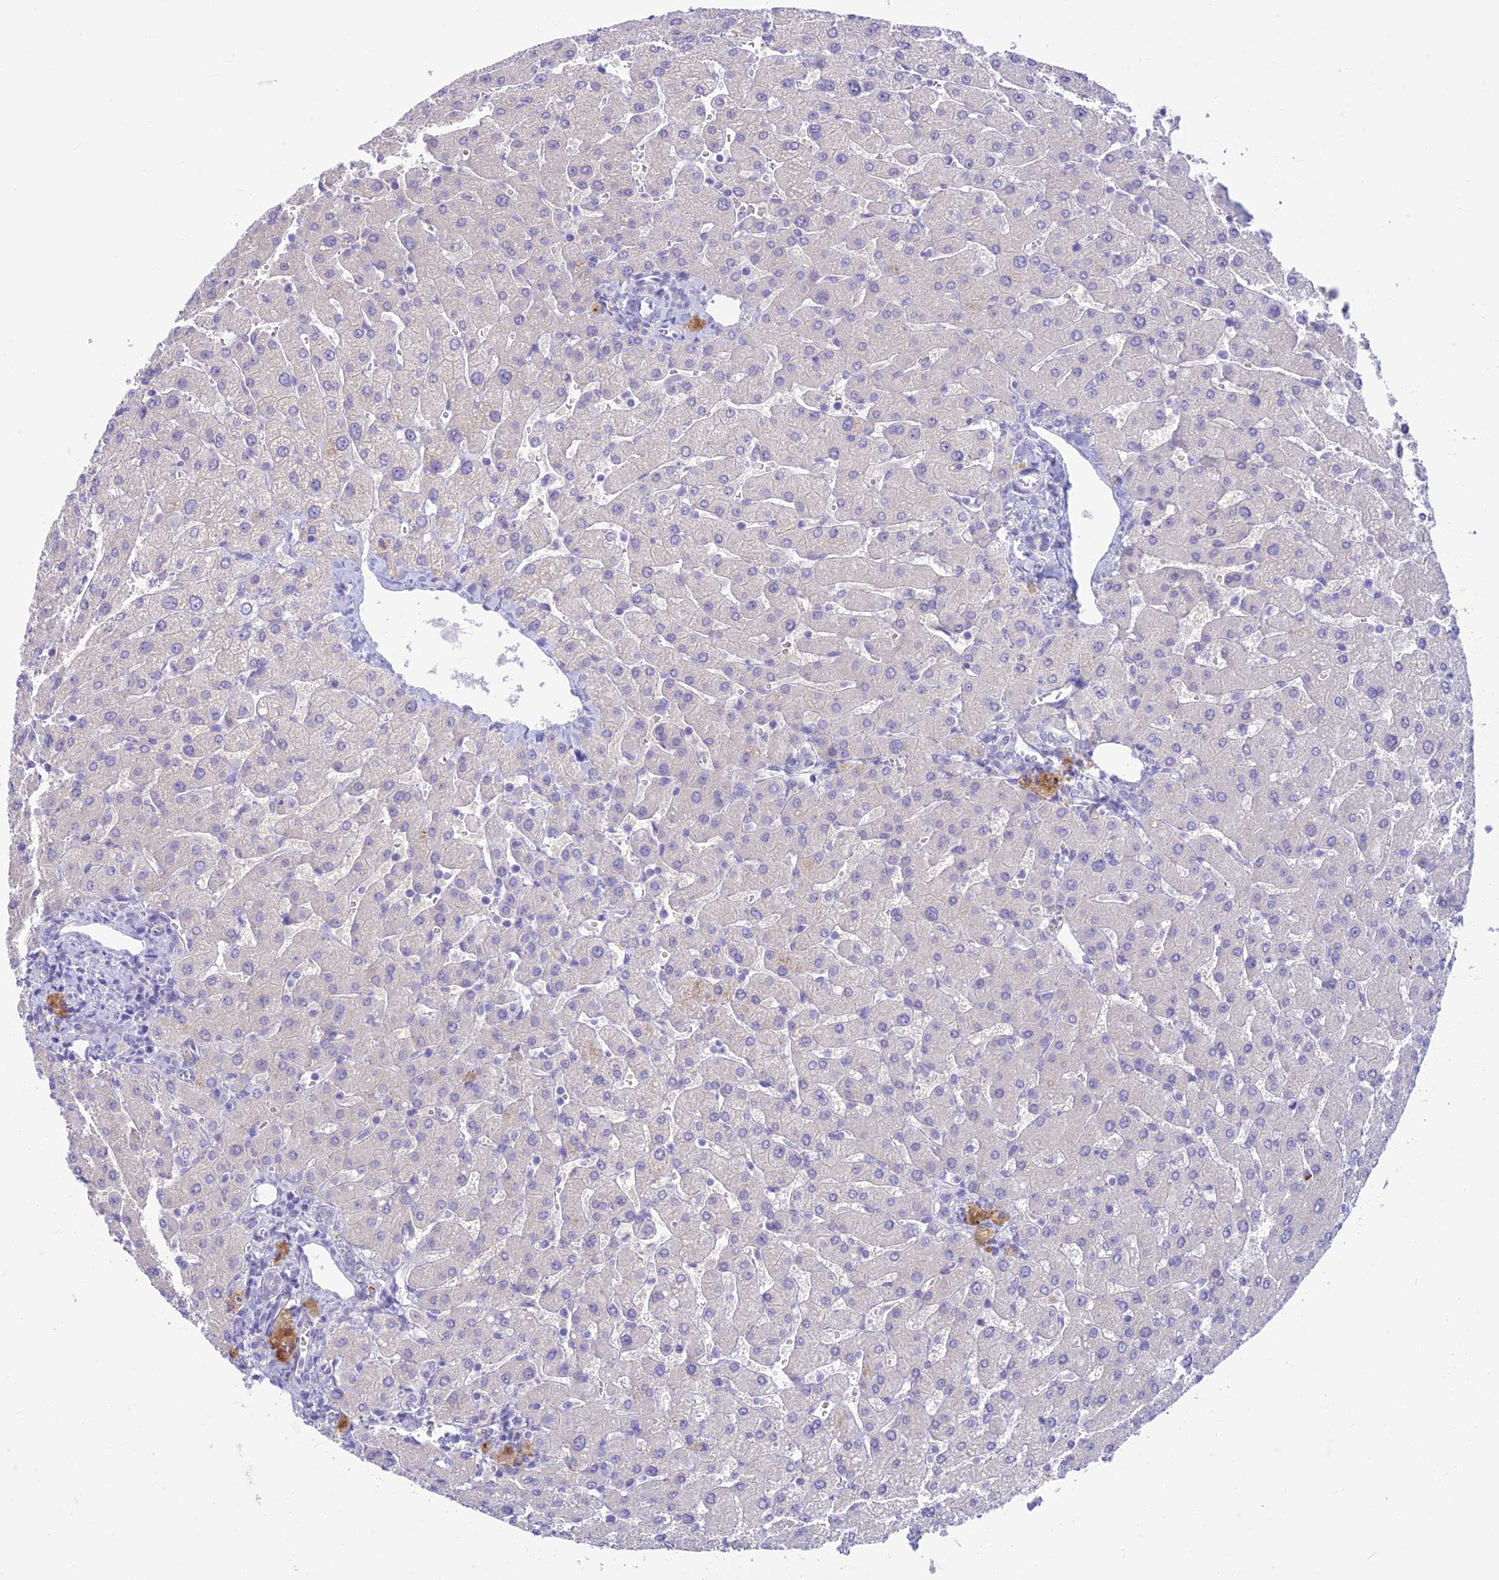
{"staining": {"intensity": "negative", "quantity": "none", "location": "none"}, "tissue": "liver", "cell_type": "Cholangiocytes", "image_type": "normal", "snomed": [{"axis": "morphology", "description": "Normal tissue, NOS"}, {"axis": "topography", "description": "Liver"}], "caption": "DAB (3,3'-diaminobenzidine) immunohistochemical staining of unremarkable liver demonstrates no significant expression in cholangiocytes. (DAB (3,3'-diaminobenzidine) immunohistochemistry (IHC) visualized using brightfield microscopy, high magnification).", "gene": "DHDH", "patient": {"sex": "male", "age": 55}}